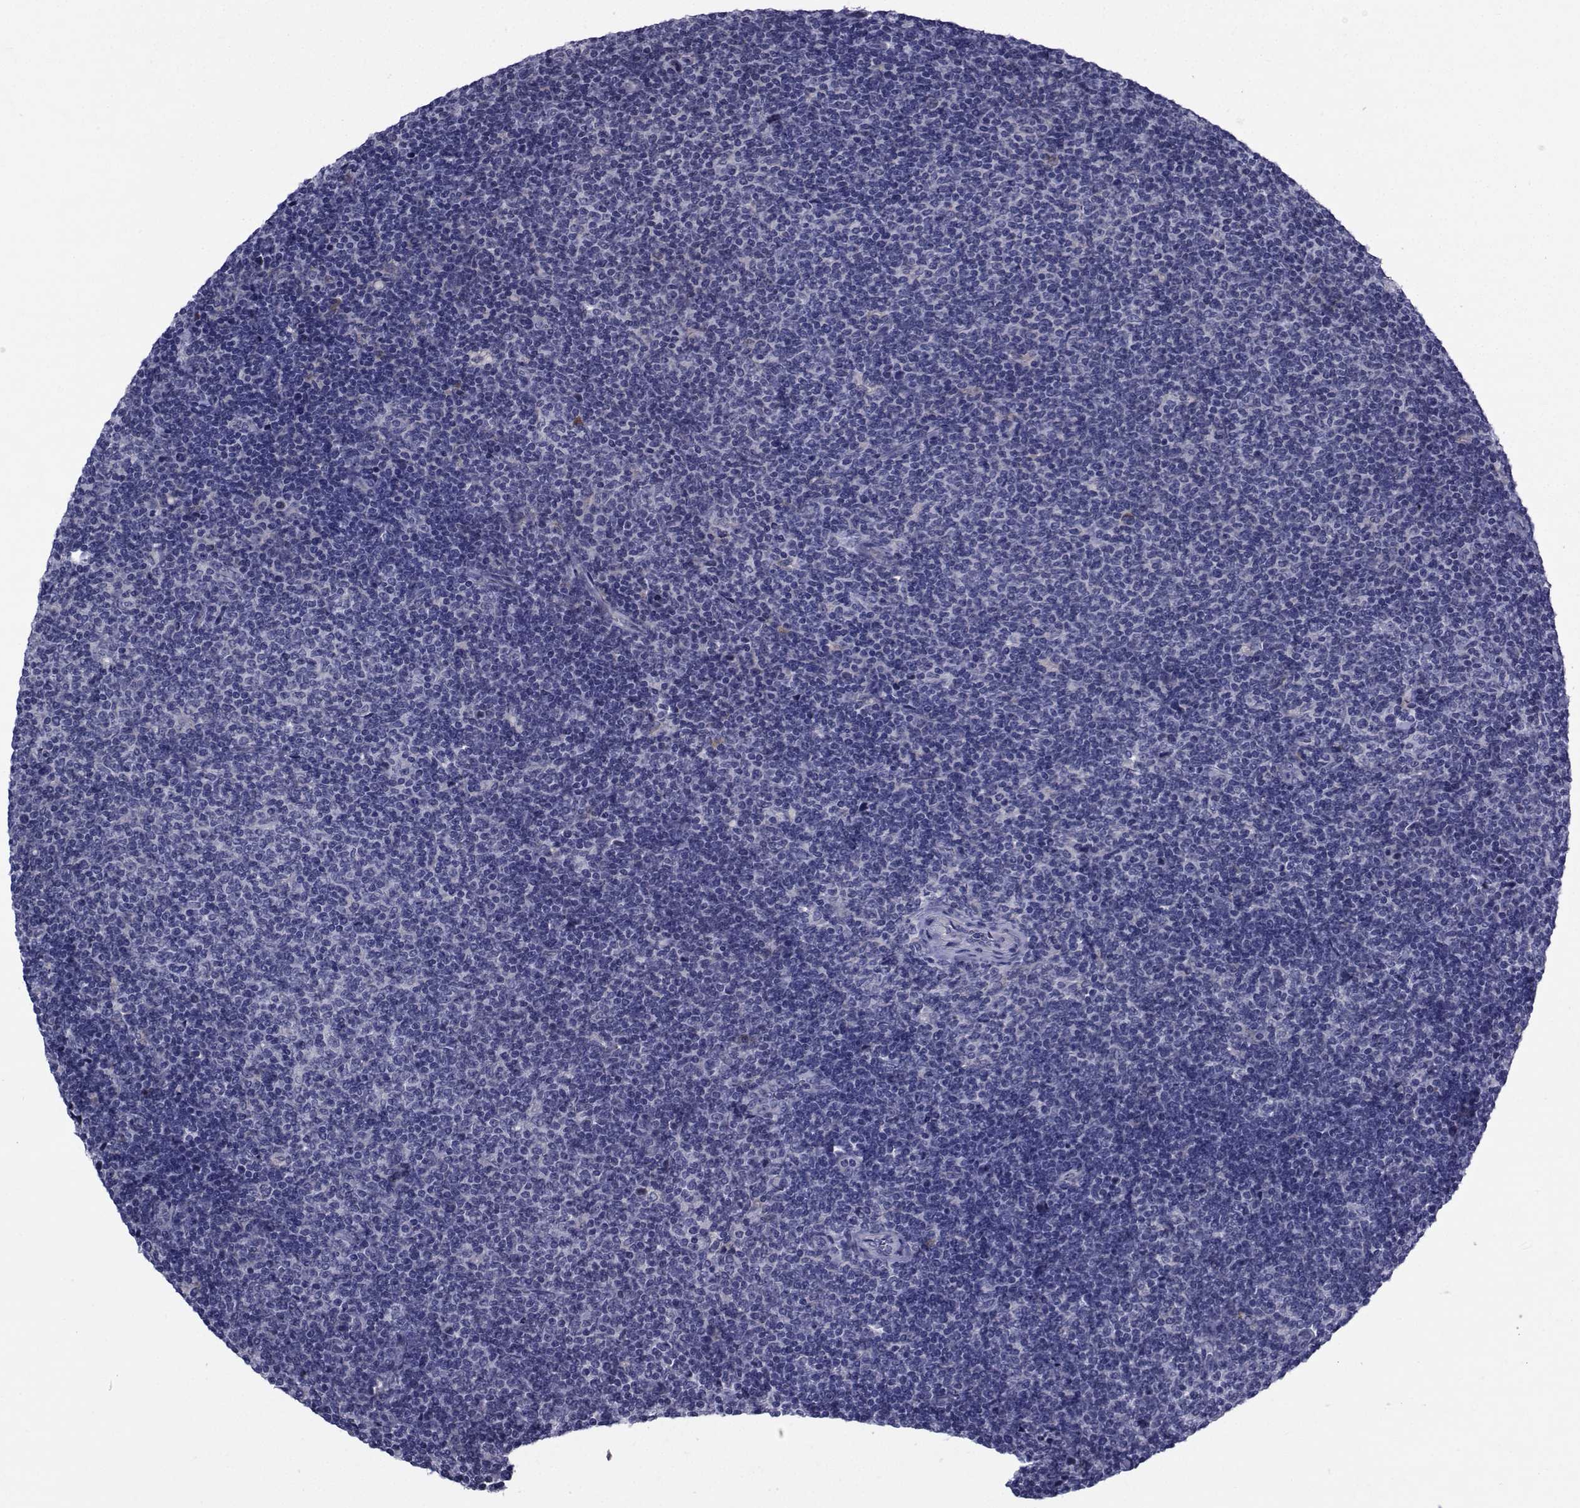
{"staining": {"intensity": "negative", "quantity": "none", "location": "none"}, "tissue": "lymphoma", "cell_type": "Tumor cells", "image_type": "cancer", "snomed": [{"axis": "morphology", "description": "Malignant lymphoma, non-Hodgkin's type, Low grade"}, {"axis": "topography", "description": "Lymph node"}], "caption": "Tumor cells are negative for protein expression in human malignant lymphoma, non-Hodgkin's type (low-grade). Brightfield microscopy of IHC stained with DAB (3,3'-diaminobenzidine) (brown) and hematoxylin (blue), captured at high magnification.", "gene": "ROPN1", "patient": {"sex": "male", "age": 52}}